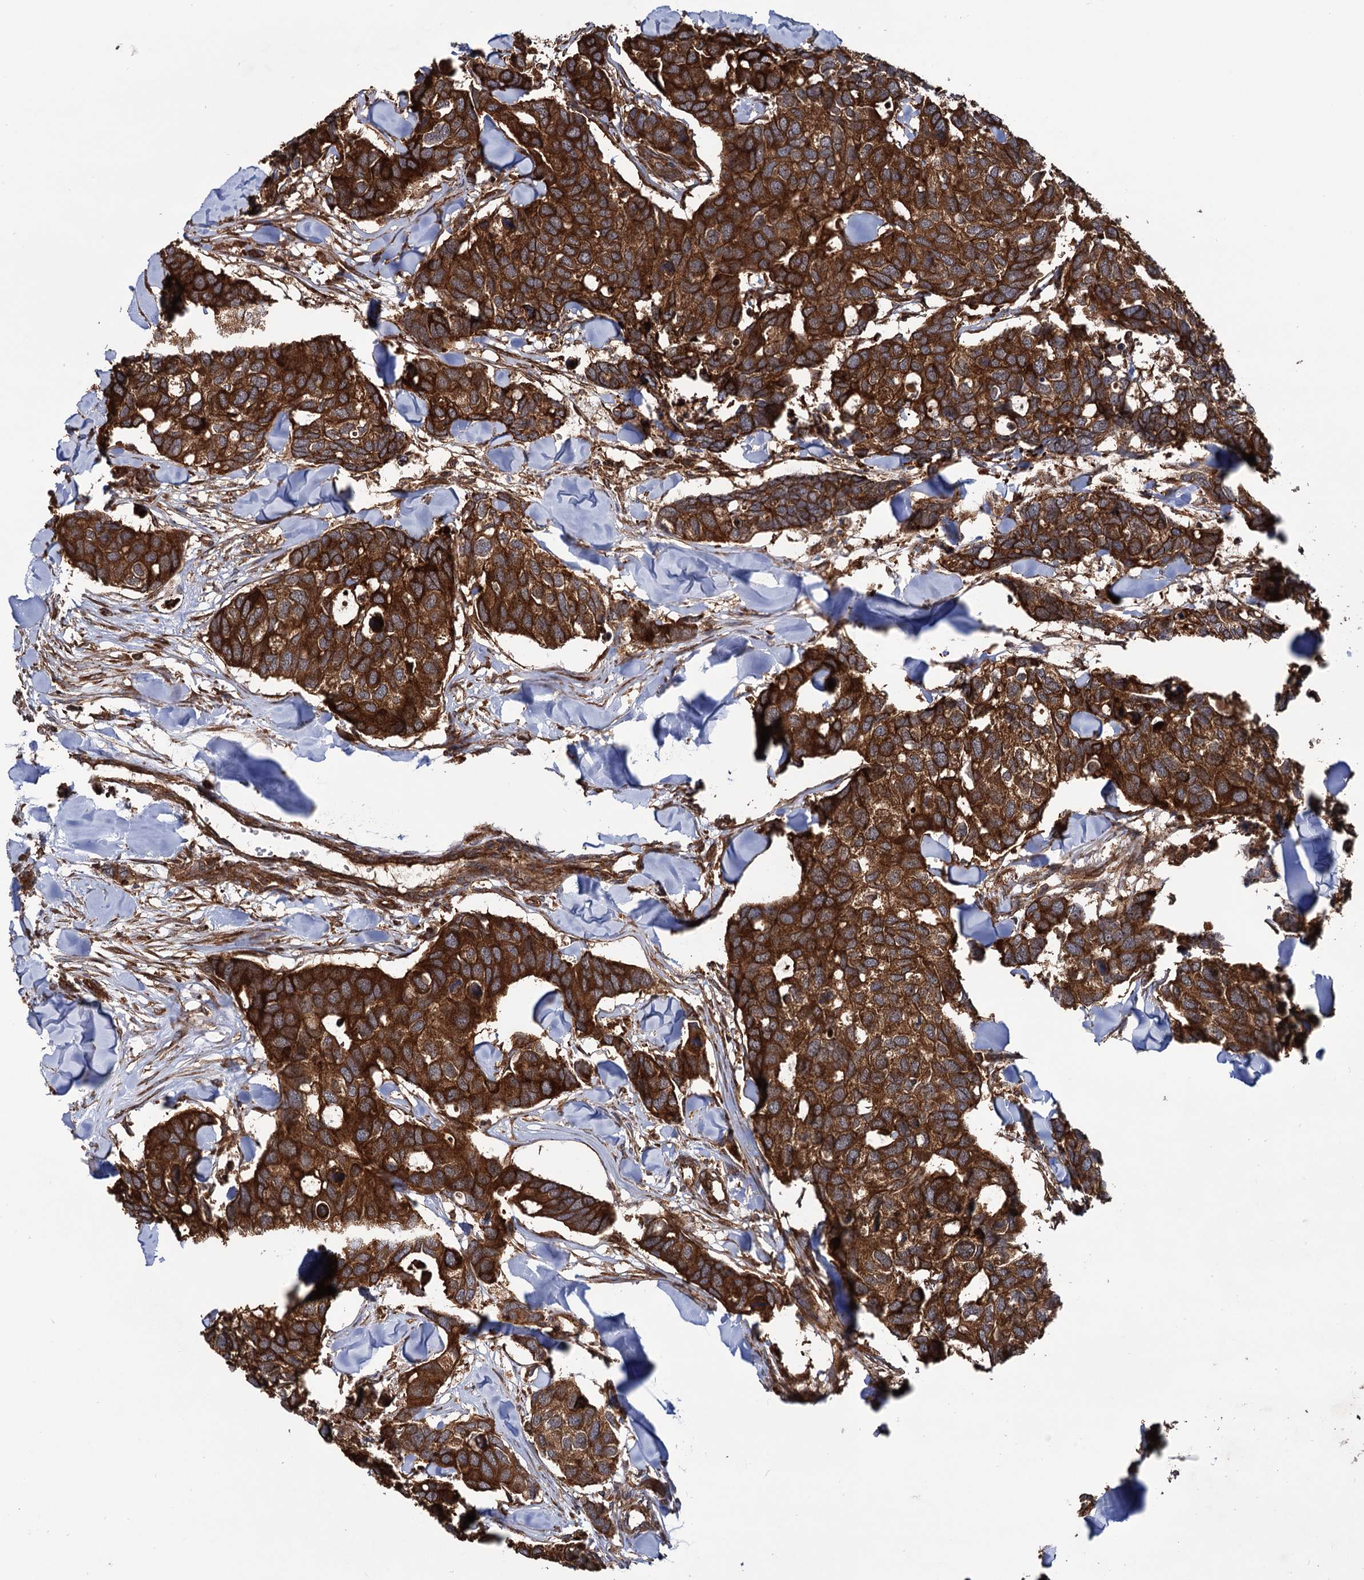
{"staining": {"intensity": "strong", "quantity": ">75%", "location": "cytoplasmic/membranous"}, "tissue": "breast cancer", "cell_type": "Tumor cells", "image_type": "cancer", "snomed": [{"axis": "morphology", "description": "Duct carcinoma"}, {"axis": "topography", "description": "Breast"}], "caption": "This histopathology image demonstrates immunohistochemistry (IHC) staining of breast cancer, with high strong cytoplasmic/membranous expression in approximately >75% of tumor cells.", "gene": "ATP8B4", "patient": {"sex": "female", "age": 83}}